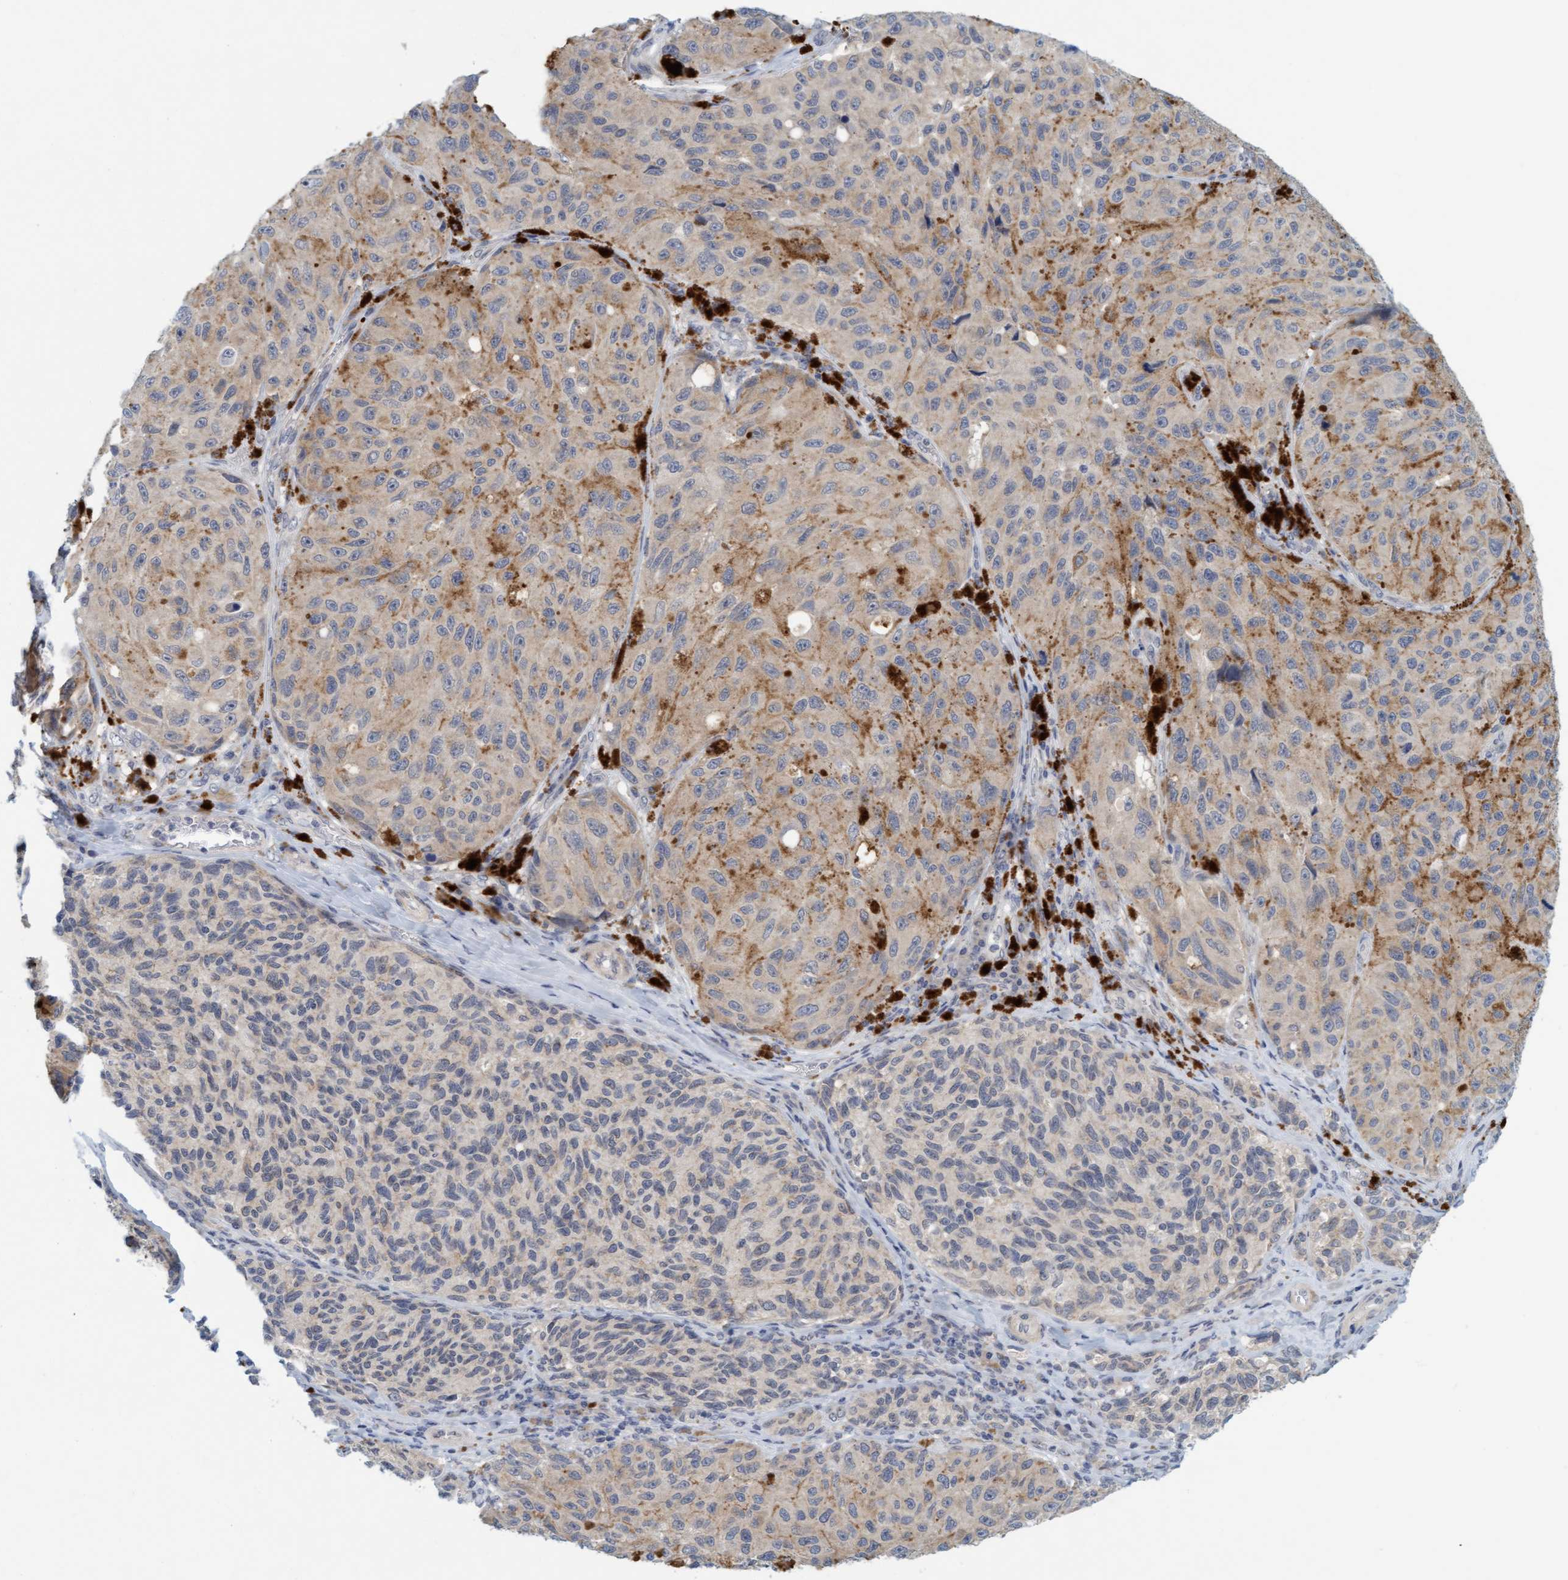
{"staining": {"intensity": "weak", "quantity": "25%-75%", "location": "cytoplasmic/membranous"}, "tissue": "melanoma", "cell_type": "Tumor cells", "image_type": "cancer", "snomed": [{"axis": "morphology", "description": "Malignant melanoma, NOS"}, {"axis": "topography", "description": "Skin"}], "caption": "IHC of human melanoma exhibits low levels of weak cytoplasmic/membranous positivity in approximately 25%-75% of tumor cells. (Brightfield microscopy of DAB IHC at high magnification).", "gene": "TSTD2", "patient": {"sex": "female", "age": 73}}